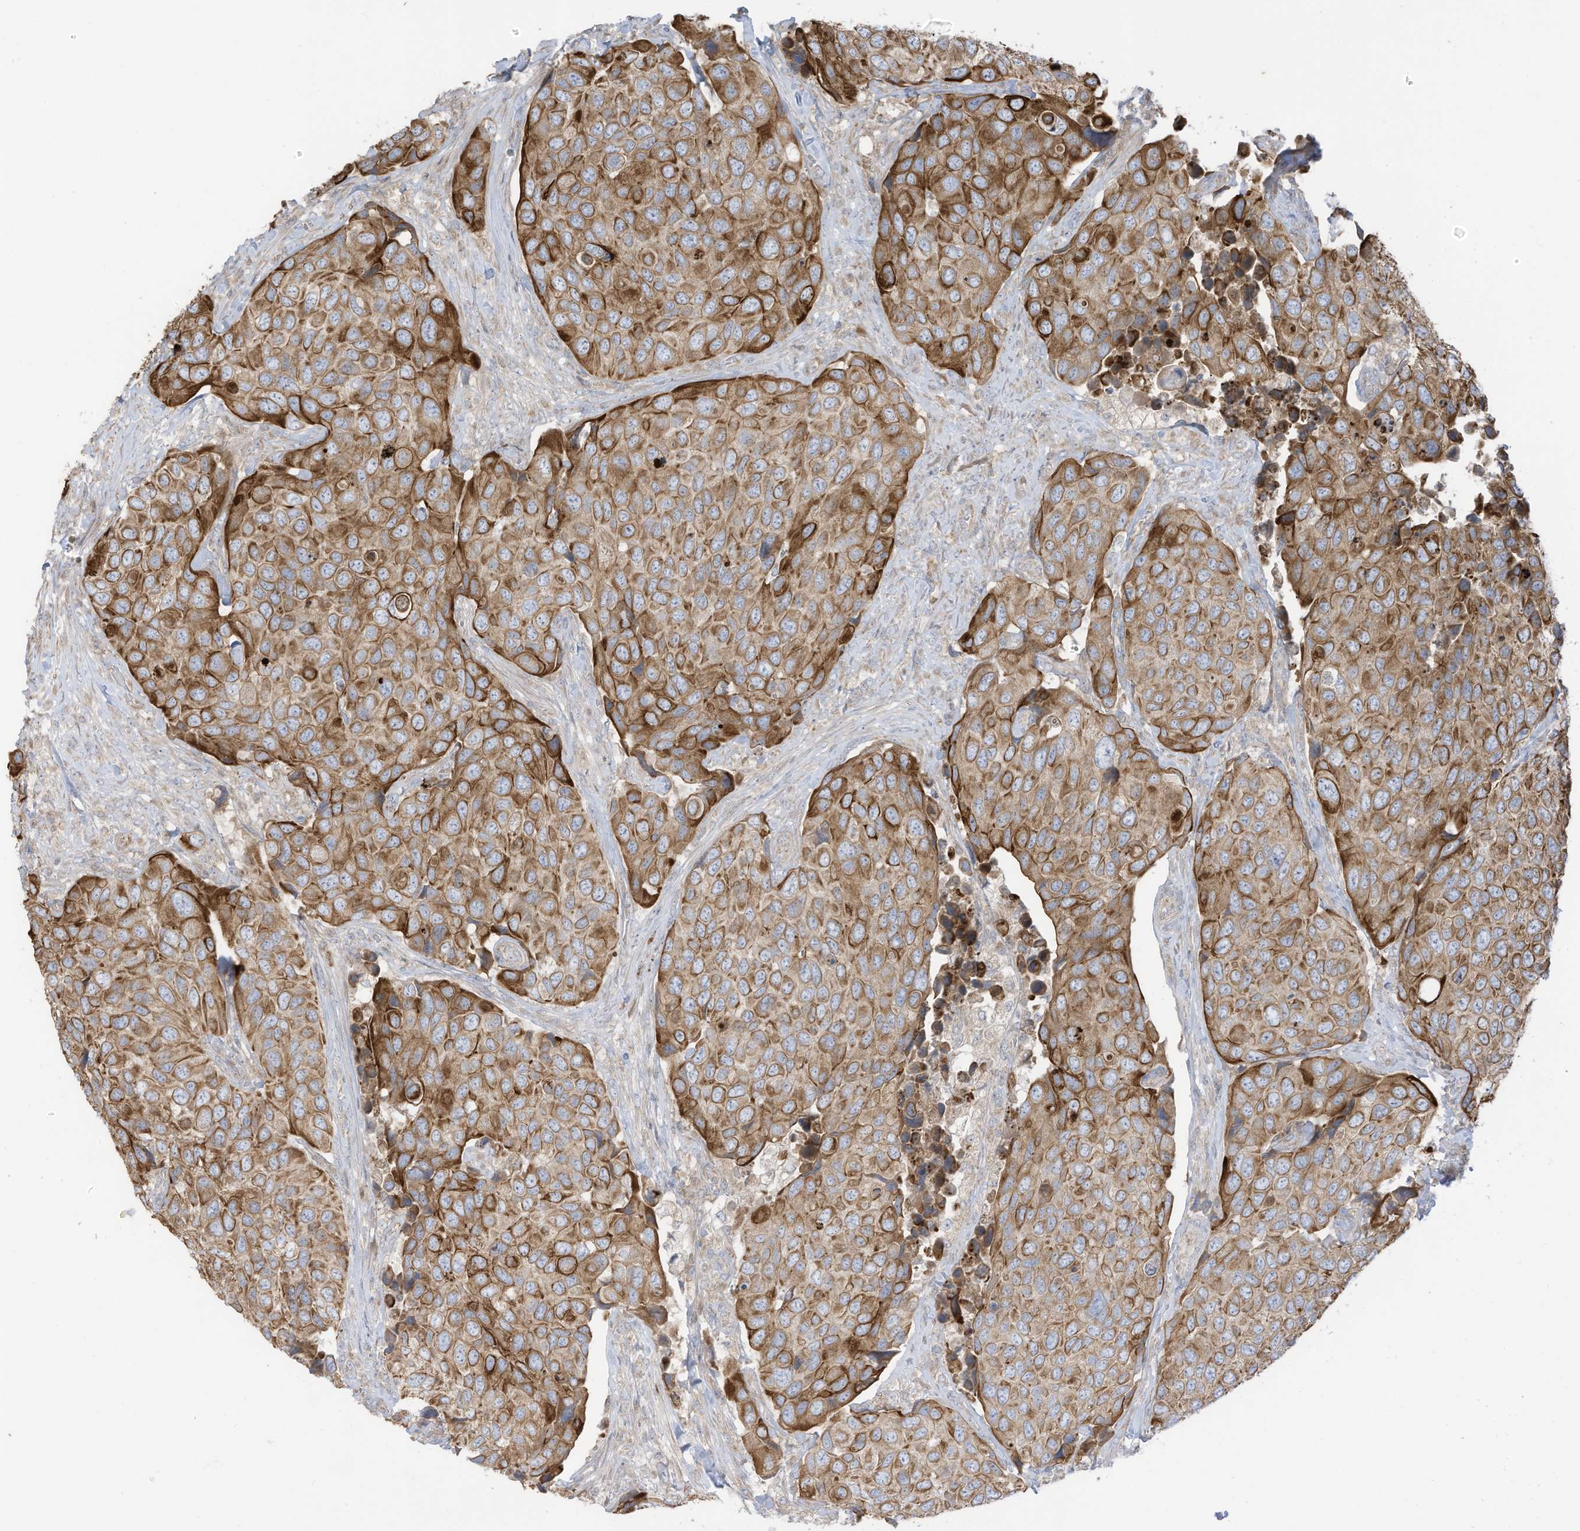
{"staining": {"intensity": "moderate", "quantity": ">75%", "location": "cytoplasmic/membranous"}, "tissue": "urothelial cancer", "cell_type": "Tumor cells", "image_type": "cancer", "snomed": [{"axis": "morphology", "description": "Urothelial carcinoma, High grade"}, {"axis": "topography", "description": "Urinary bladder"}], "caption": "Human urothelial cancer stained with a brown dye displays moderate cytoplasmic/membranous positive staining in about >75% of tumor cells.", "gene": "CGAS", "patient": {"sex": "male", "age": 74}}